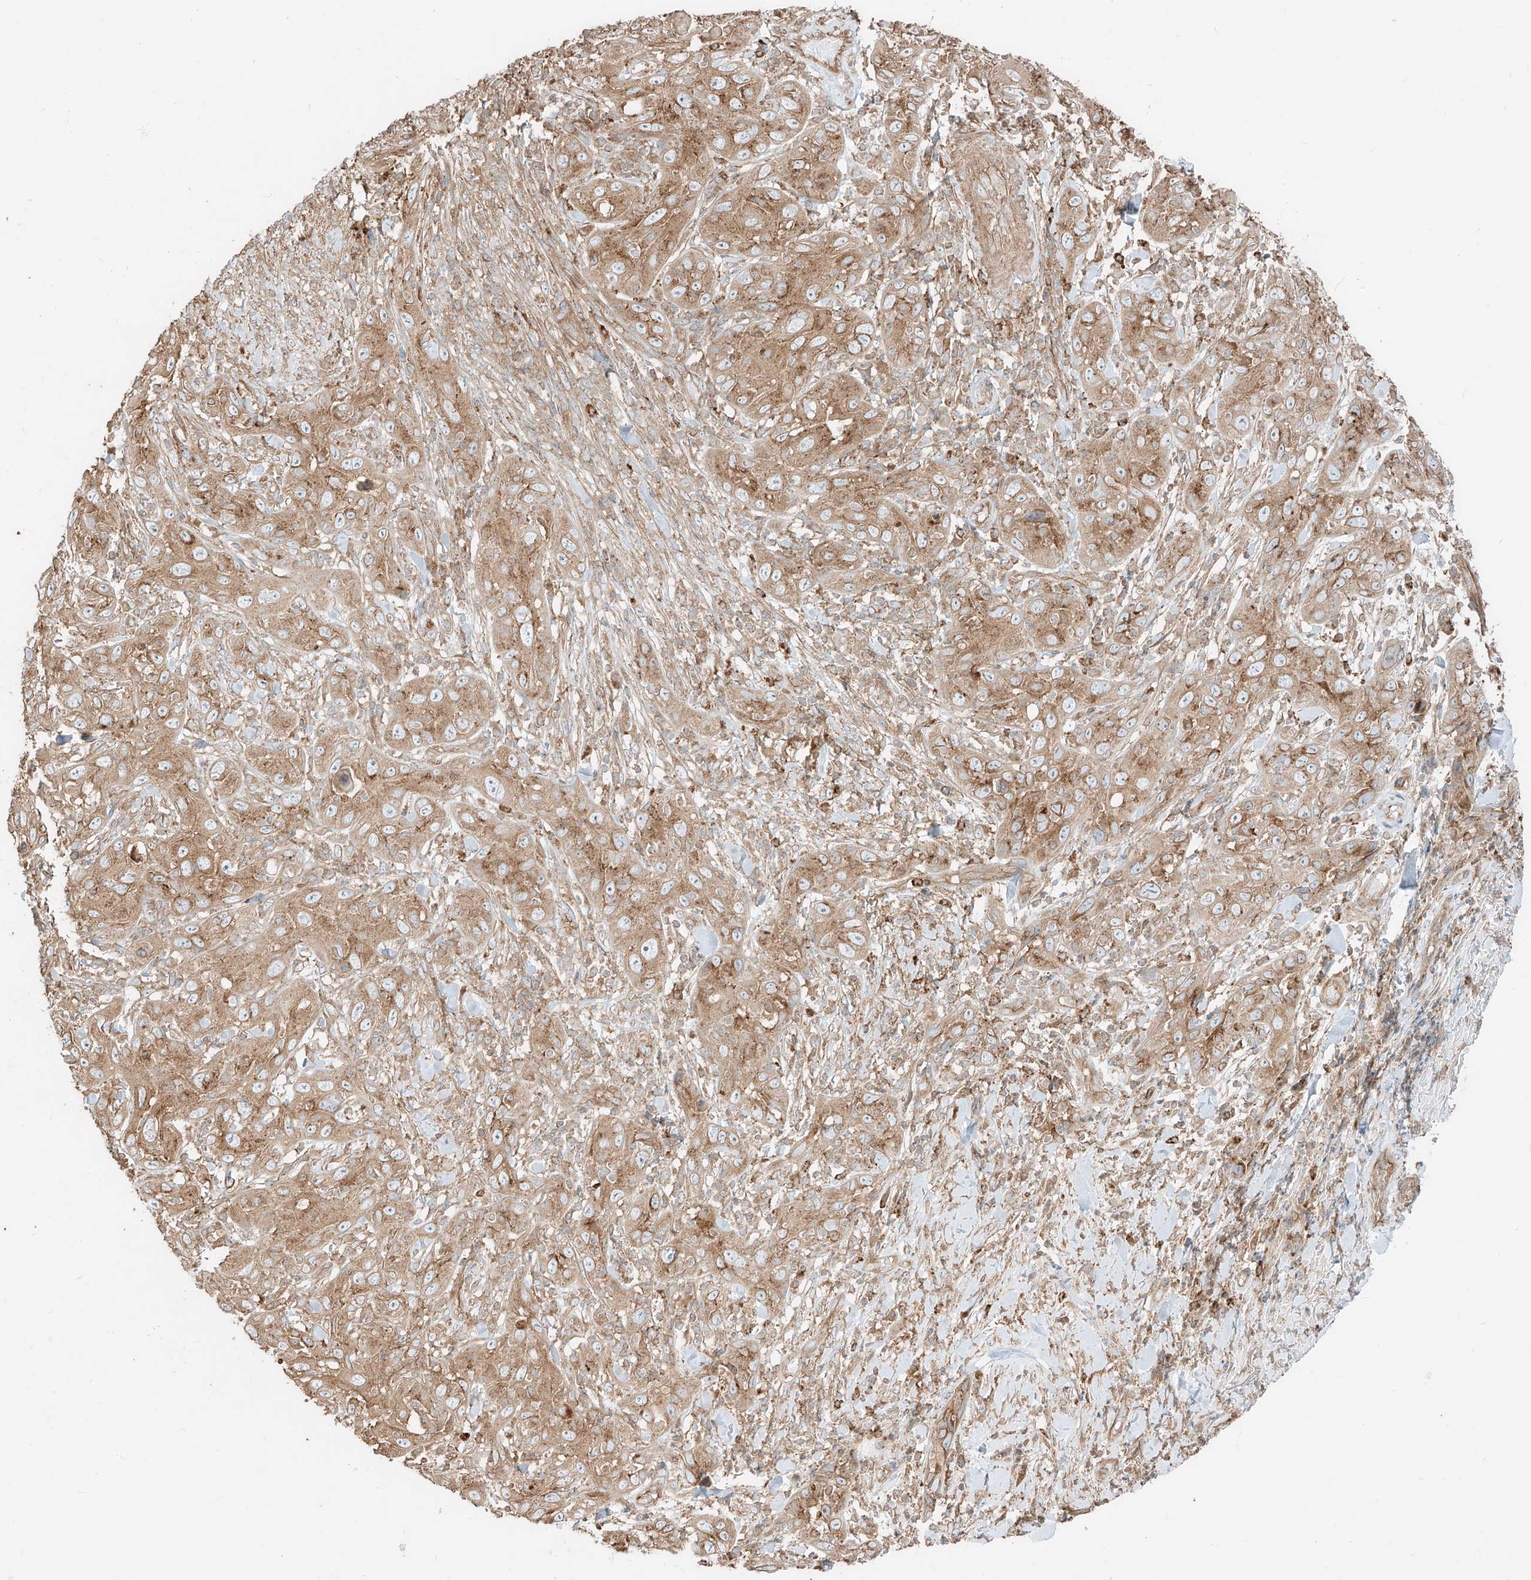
{"staining": {"intensity": "moderate", "quantity": ">75%", "location": "cytoplasmic/membranous"}, "tissue": "skin cancer", "cell_type": "Tumor cells", "image_type": "cancer", "snomed": [{"axis": "morphology", "description": "Squamous cell carcinoma, NOS"}, {"axis": "topography", "description": "Skin"}], "caption": "Protein staining reveals moderate cytoplasmic/membranous expression in approximately >75% of tumor cells in squamous cell carcinoma (skin). Using DAB (brown) and hematoxylin (blue) stains, captured at high magnification using brightfield microscopy.", "gene": "CCDC115", "patient": {"sex": "female", "age": 88}}